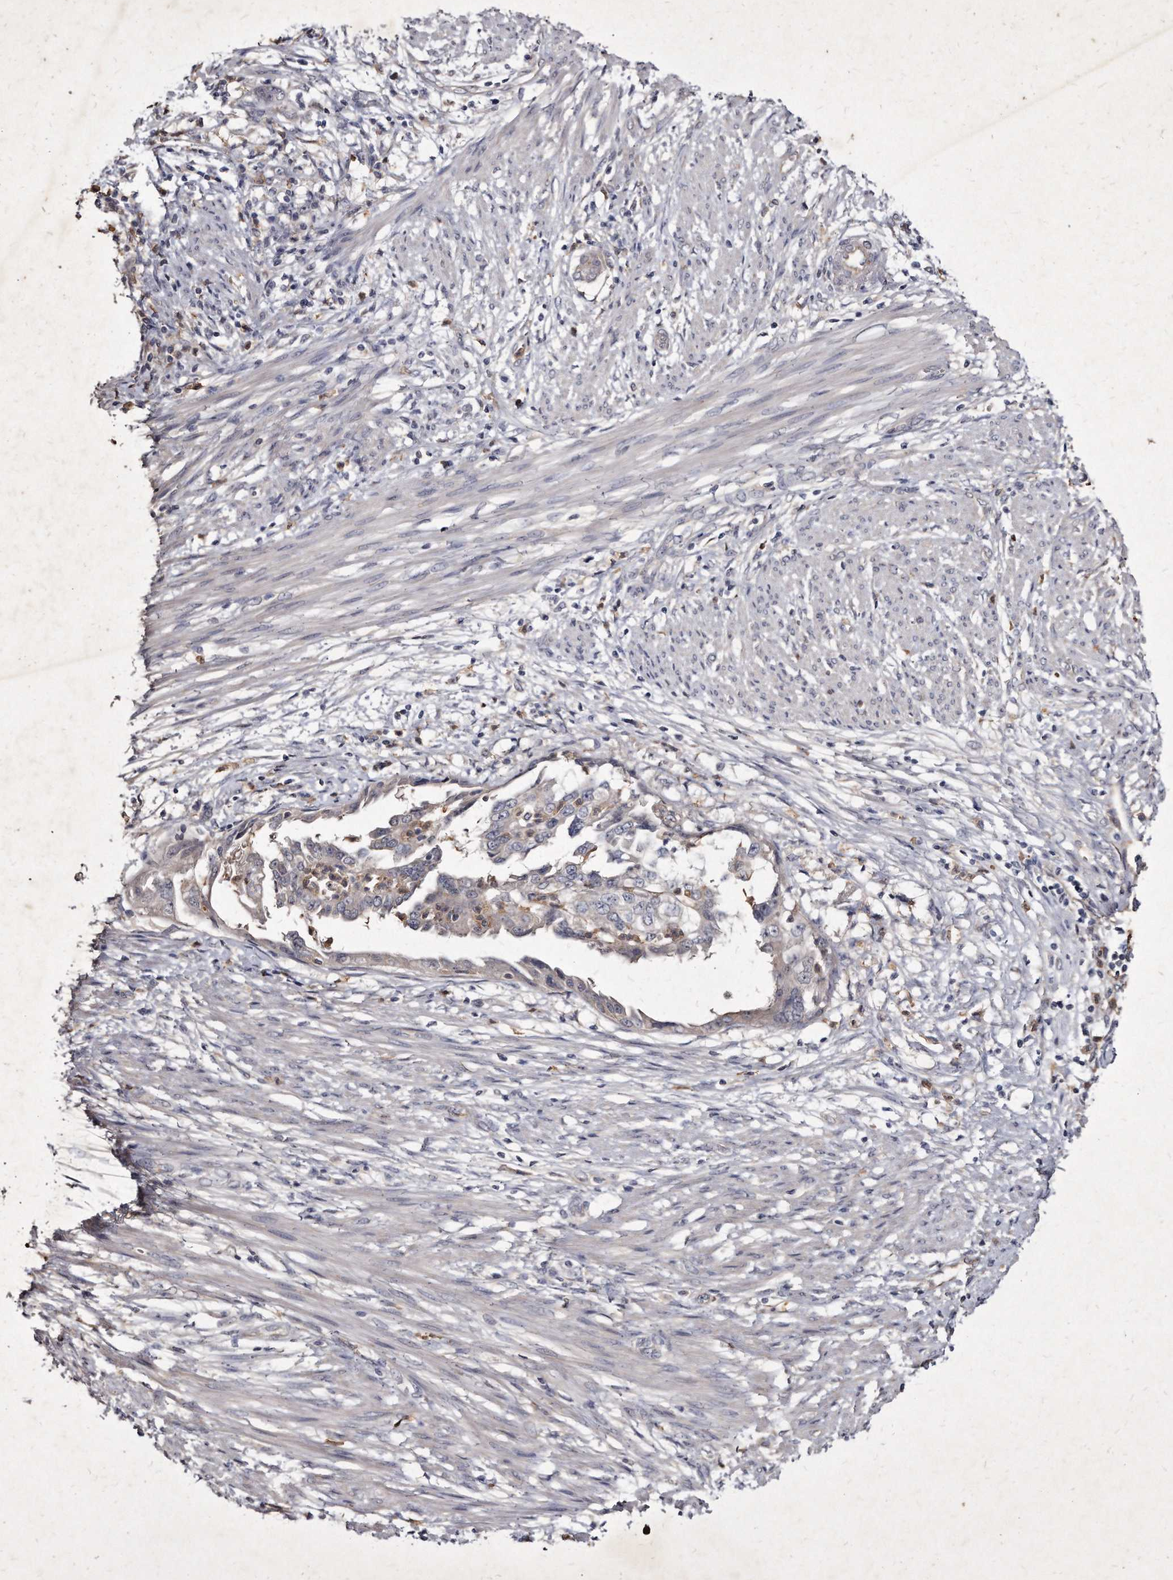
{"staining": {"intensity": "negative", "quantity": "none", "location": "none"}, "tissue": "endometrial cancer", "cell_type": "Tumor cells", "image_type": "cancer", "snomed": [{"axis": "morphology", "description": "Adenocarcinoma, NOS"}, {"axis": "topography", "description": "Endometrium"}], "caption": "Histopathology image shows no significant protein expression in tumor cells of adenocarcinoma (endometrial).", "gene": "KLHDC3", "patient": {"sex": "female", "age": 85}}